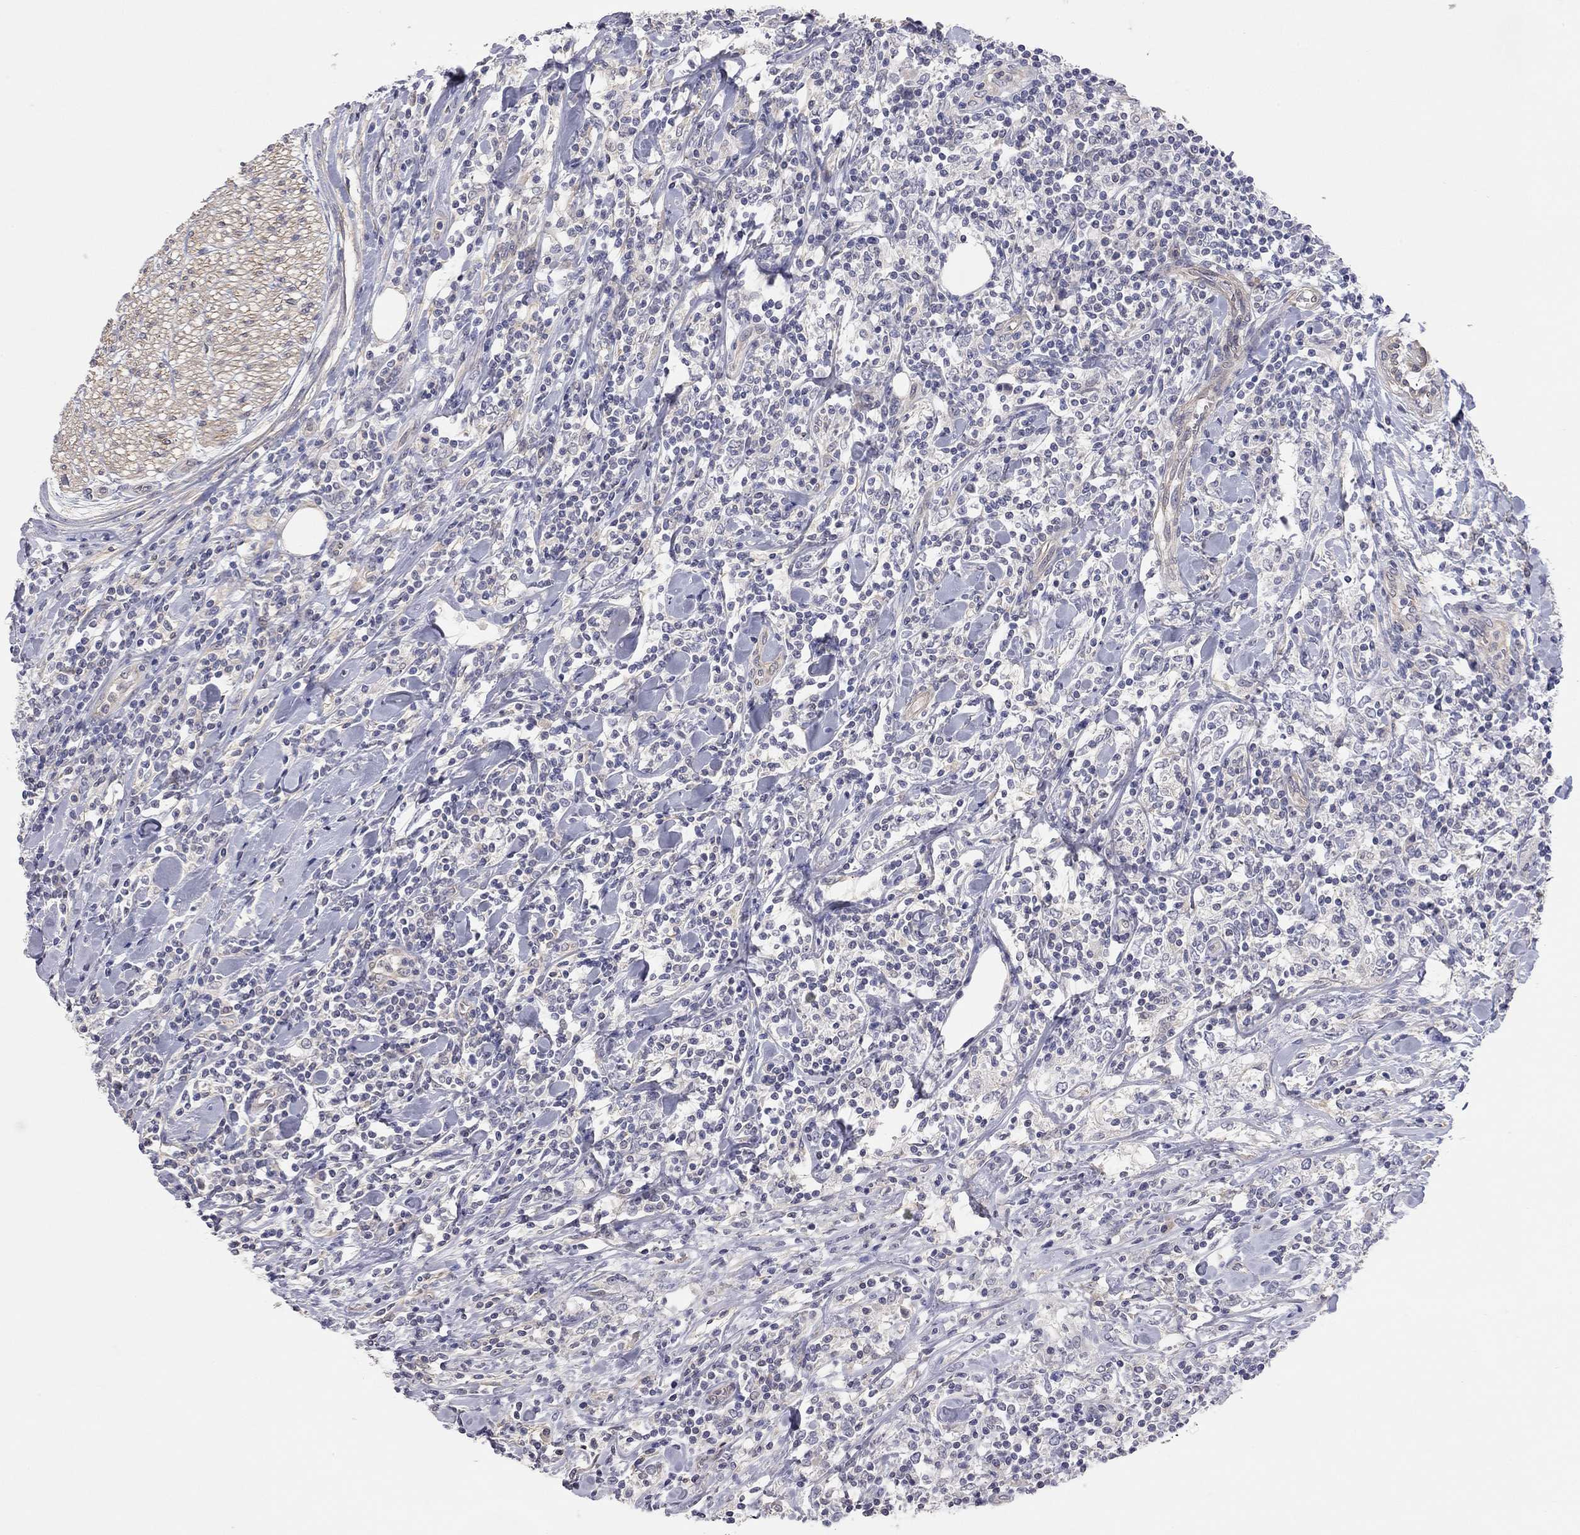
{"staining": {"intensity": "negative", "quantity": "none", "location": "none"}, "tissue": "lymphoma", "cell_type": "Tumor cells", "image_type": "cancer", "snomed": [{"axis": "morphology", "description": "Malignant lymphoma, non-Hodgkin's type, High grade"}, {"axis": "topography", "description": "Lymph node"}], "caption": "Photomicrograph shows no protein positivity in tumor cells of lymphoma tissue.", "gene": "KCNB1", "patient": {"sex": "female", "age": 84}}